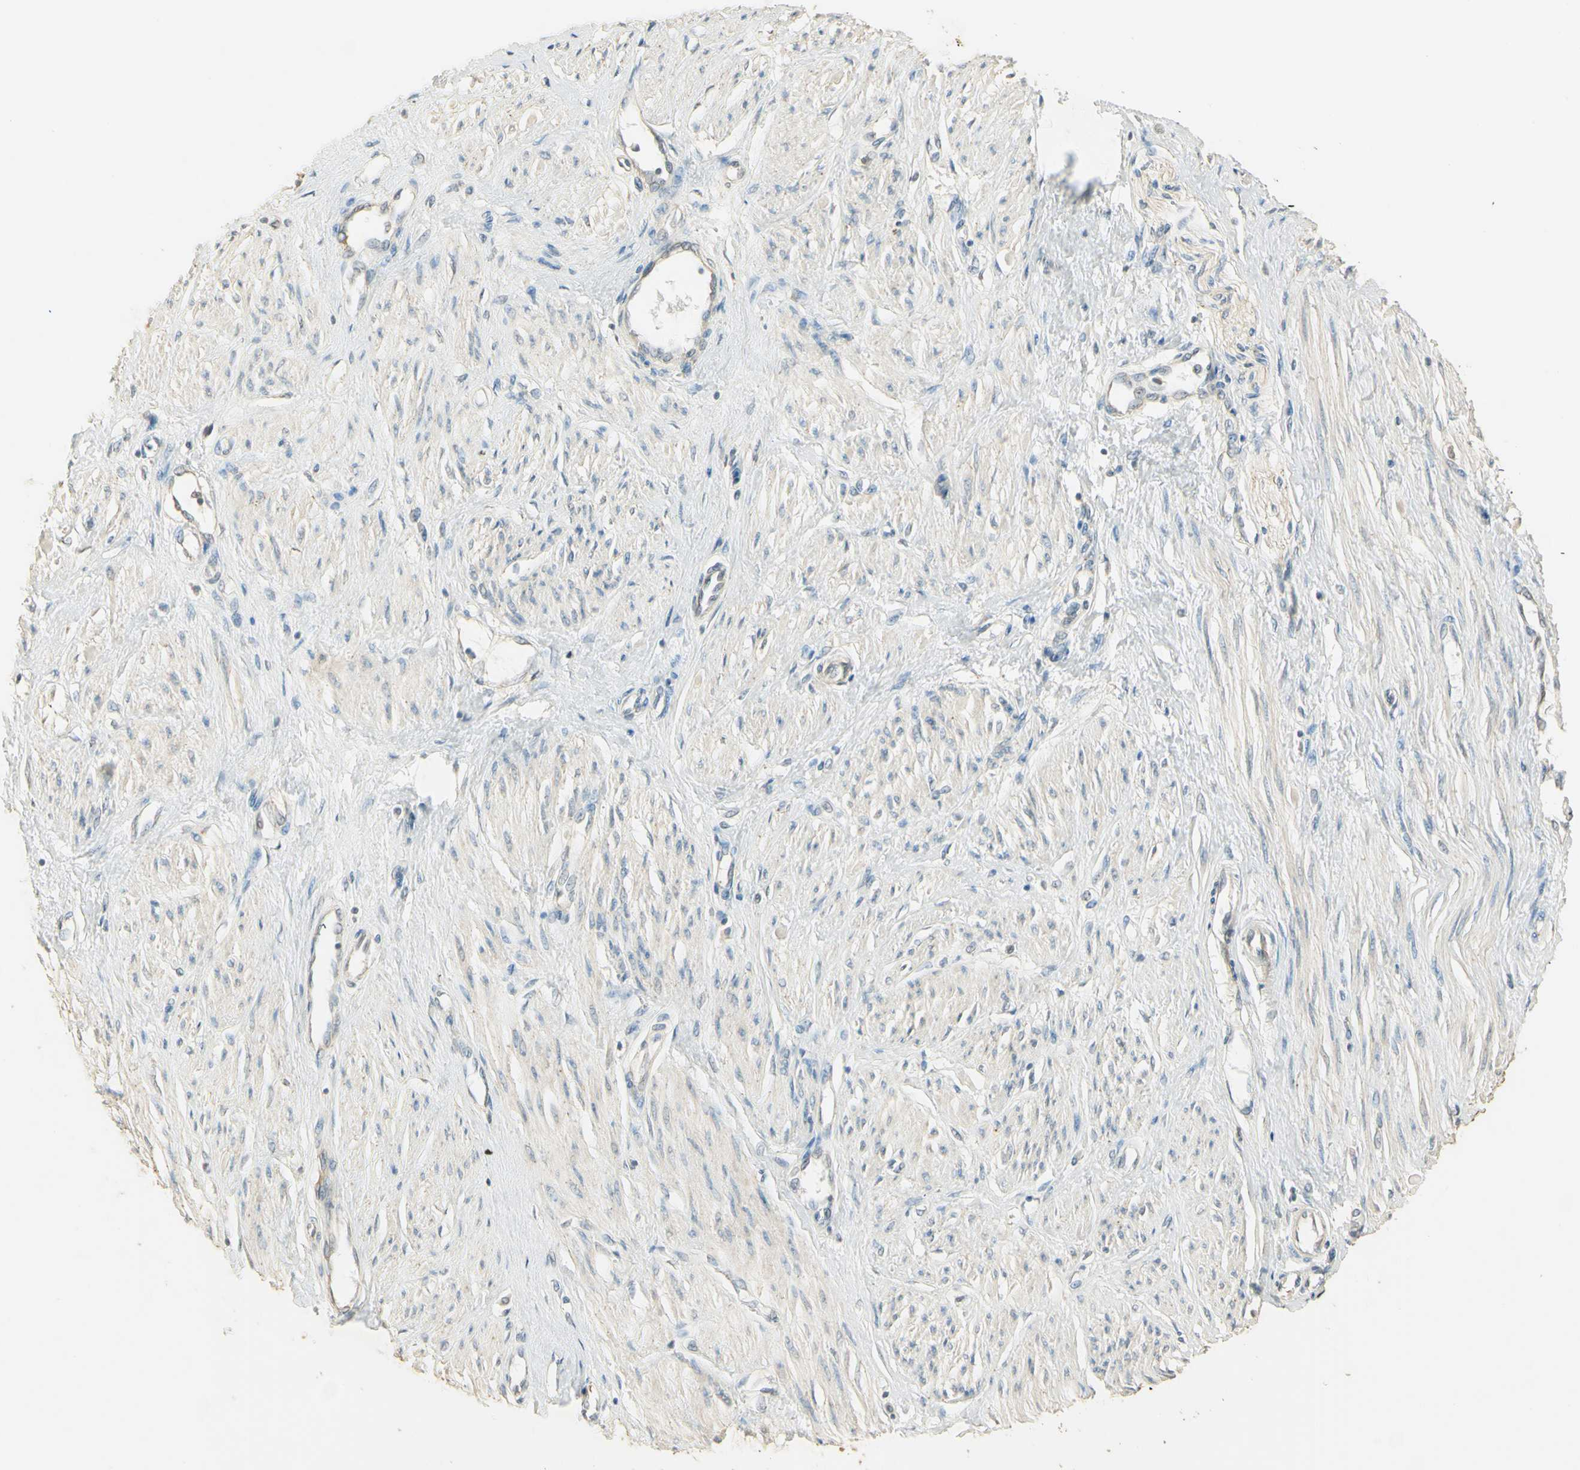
{"staining": {"intensity": "weak", "quantity": "<25%", "location": "cytoplasmic/membranous"}, "tissue": "smooth muscle", "cell_type": "Smooth muscle cells", "image_type": "normal", "snomed": [{"axis": "morphology", "description": "Normal tissue, NOS"}, {"axis": "topography", "description": "Smooth muscle"}, {"axis": "topography", "description": "Uterus"}], "caption": "Smooth muscle cells are negative for brown protein staining in benign smooth muscle. (DAB (3,3'-diaminobenzidine) IHC visualized using brightfield microscopy, high magnification).", "gene": "UXS1", "patient": {"sex": "female", "age": 39}}